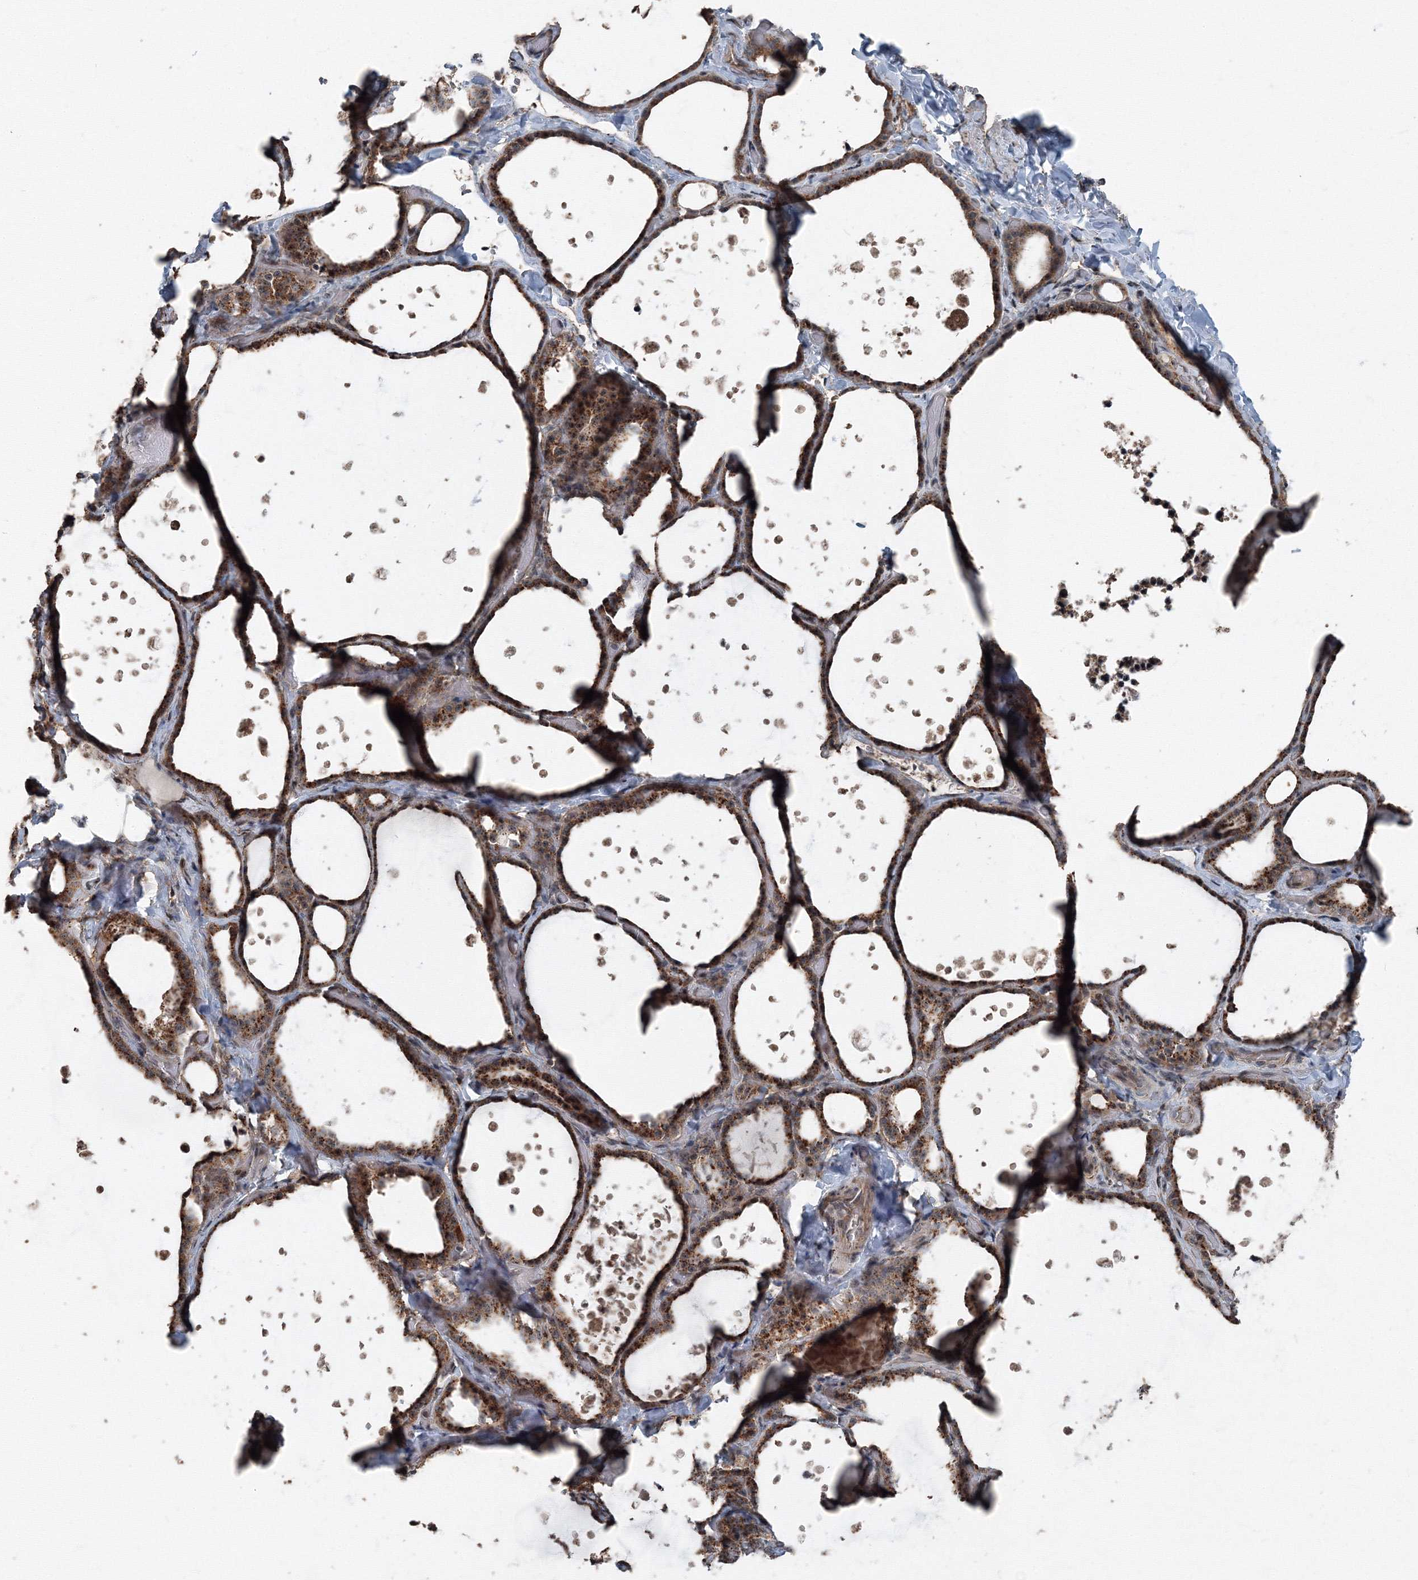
{"staining": {"intensity": "strong", "quantity": ">75%", "location": "cytoplasmic/membranous"}, "tissue": "thyroid gland", "cell_type": "Glandular cells", "image_type": "normal", "snomed": [{"axis": "morphology", "description": "Normal tissue, NOS"}, {"axis": "topography", "description": "Thyroid gland"}], "caption": "An immunohistochemistry (IHC) histopathology image of unremarkable tissue is shown. Protein staining in brown shows strong cytoplasmic/membranous positivity in thyroid gland within glandular cells.", "gene": "AASDH", "patient": {"sex": "female", "age": 44}}